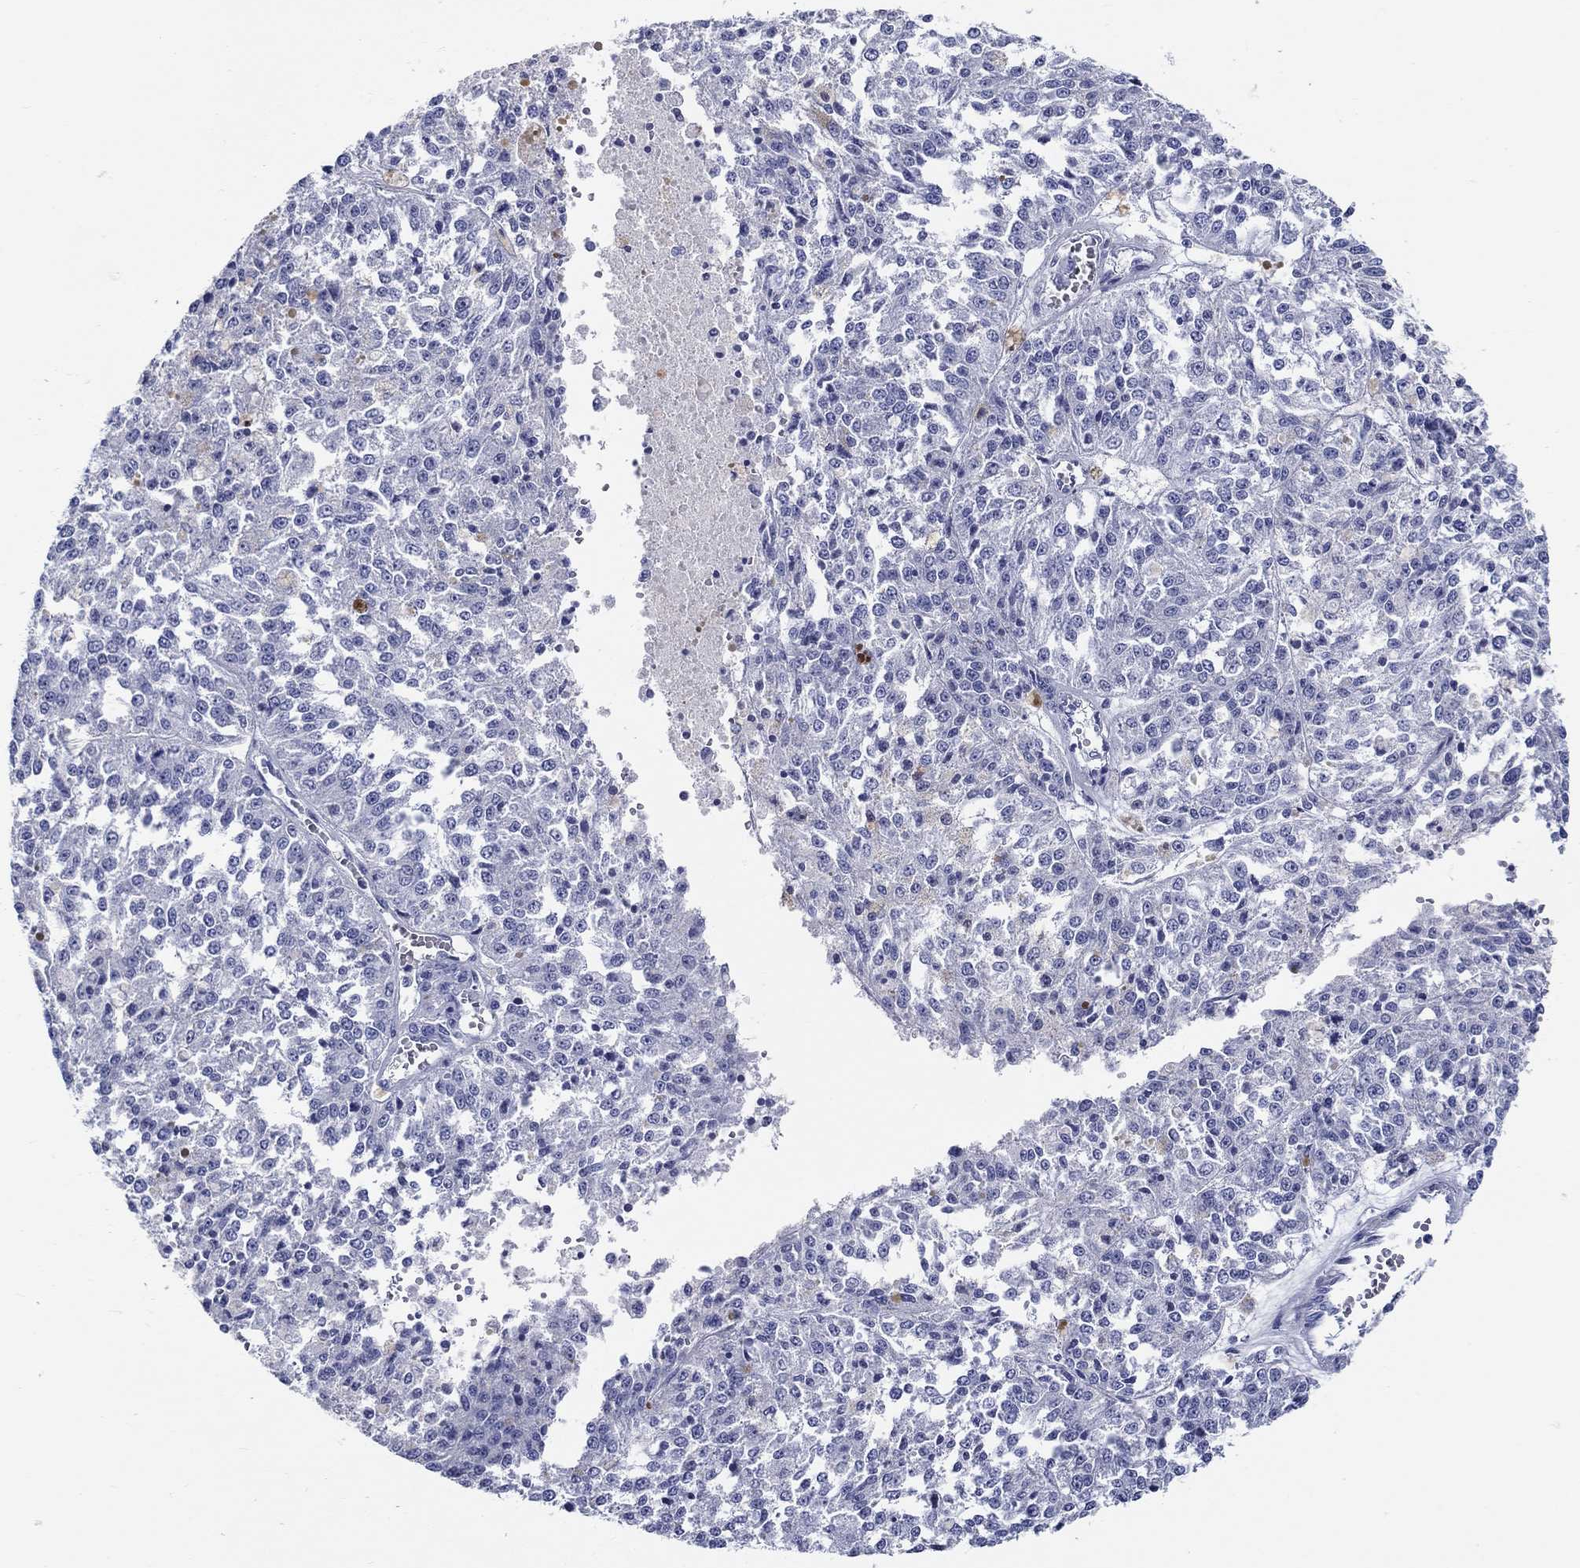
{"staining": {"intensity": "negative", "quantity": "none", "location": "none"}, "tissue": "melanoma", "cell_type": "Tumor cells", "image_type": "cancer", "snomed": [{"axis": "morphology", "description": "Malignant melanoma, Metastatic site"}, {"axis": "topography", "description": "Lymph node"}], "caption": "The IHC micrograph has no significant staining in tumor cells of malignant melanoma (metastatic site) tissue.", "gene": "CRYGS", "patient": {"sex": "female", "age": 64}}